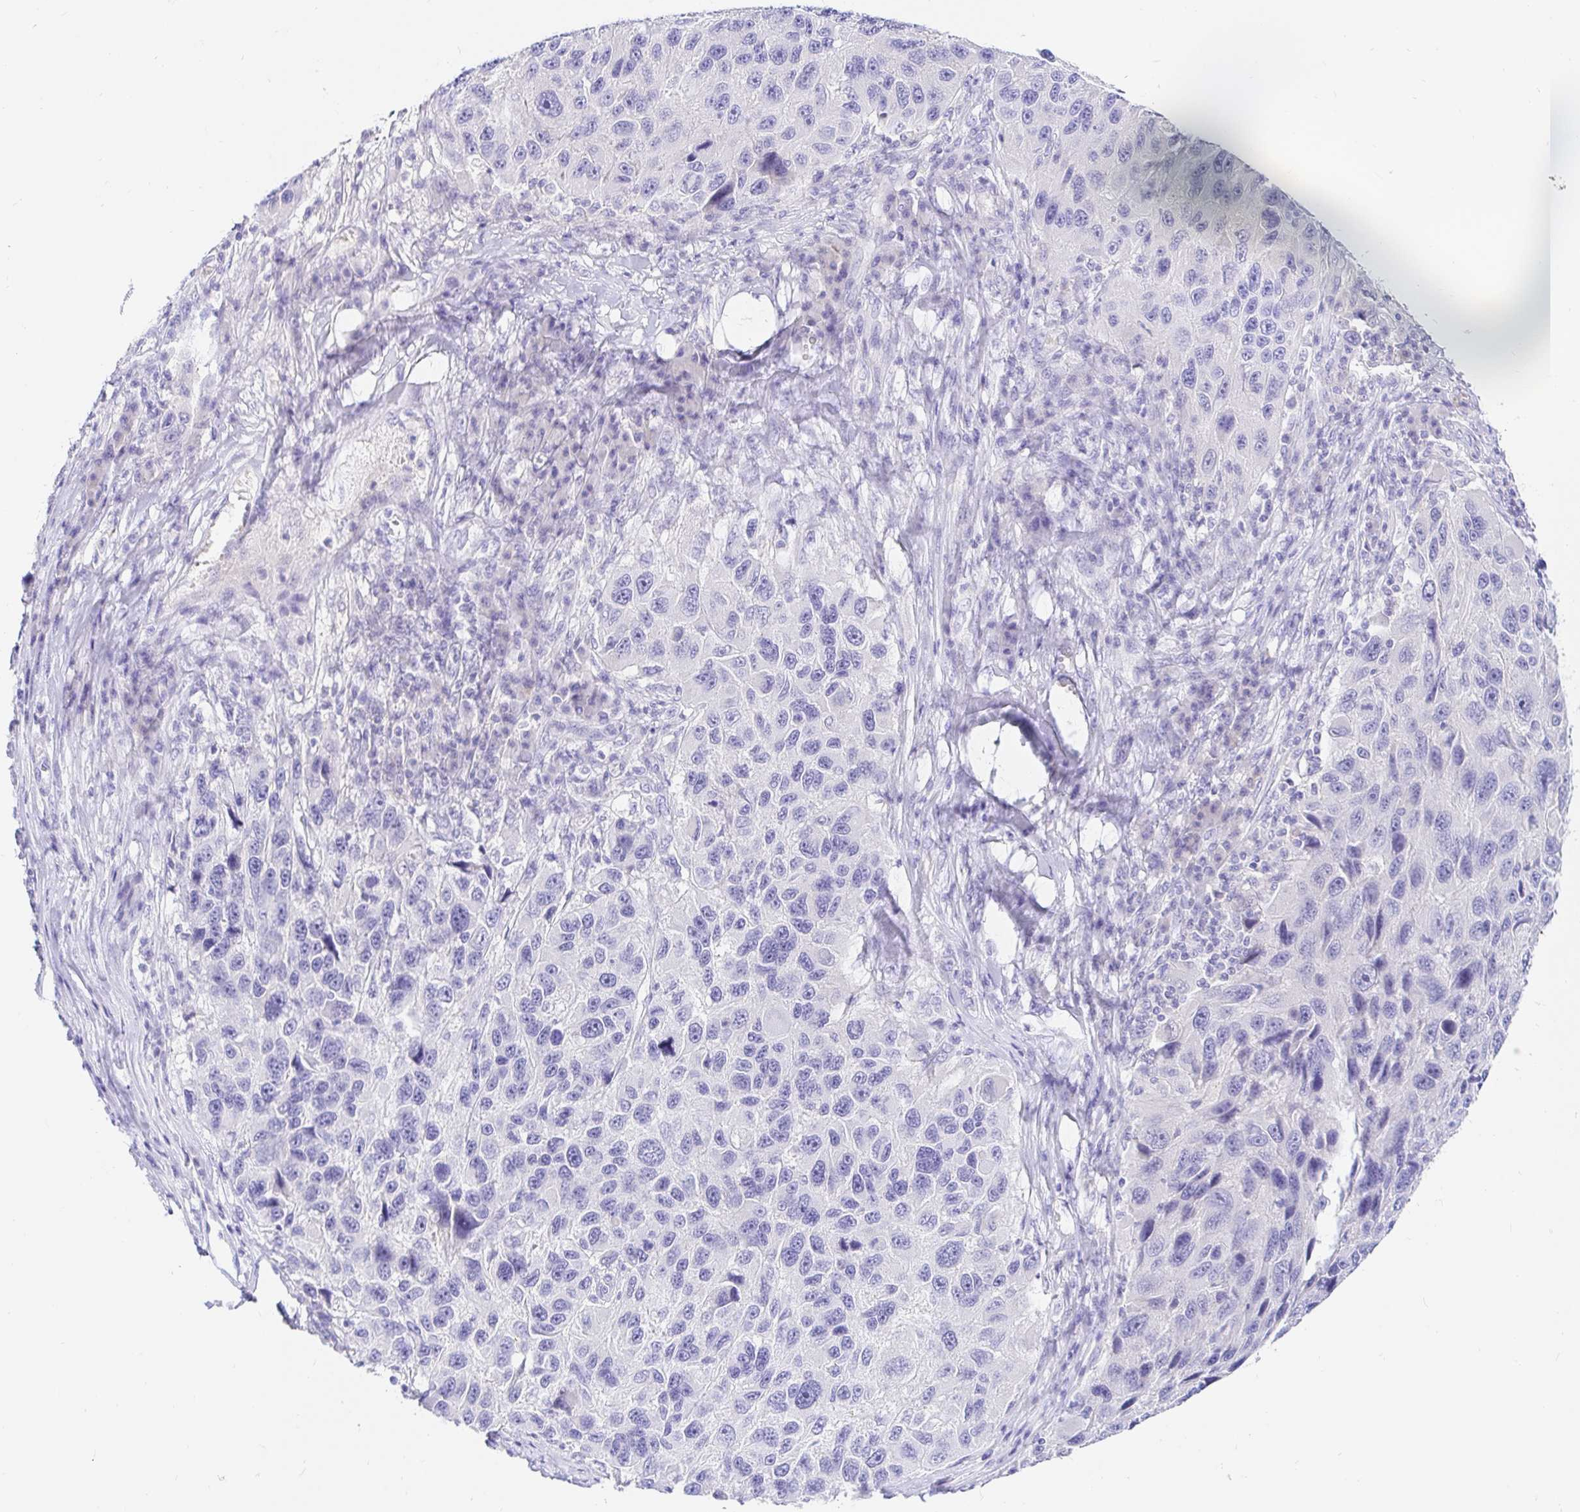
{"staining": {"intensity": "negative", "quantity": "none", "location": "none"}, "tissue": "melanoma", "cell_type": "Tumor cells", "image_type": "cancer", "snomed": [{"axis": "morphology", "description": "Malignant melanoma, NOS"}, {"axis": "topography", "description": "Skin"}], "caption": "IHC image of neoplastic tissue: malignant melanoma stained with DAB (3,3'-diaminobenzidine) shows no significant protein staining in tumor cells. (Immunohistochemistry (ihc), brightfield microscopy, high magnification).", "gene": "NR2E1", "patient": {"sex": "male", "age": 53}}